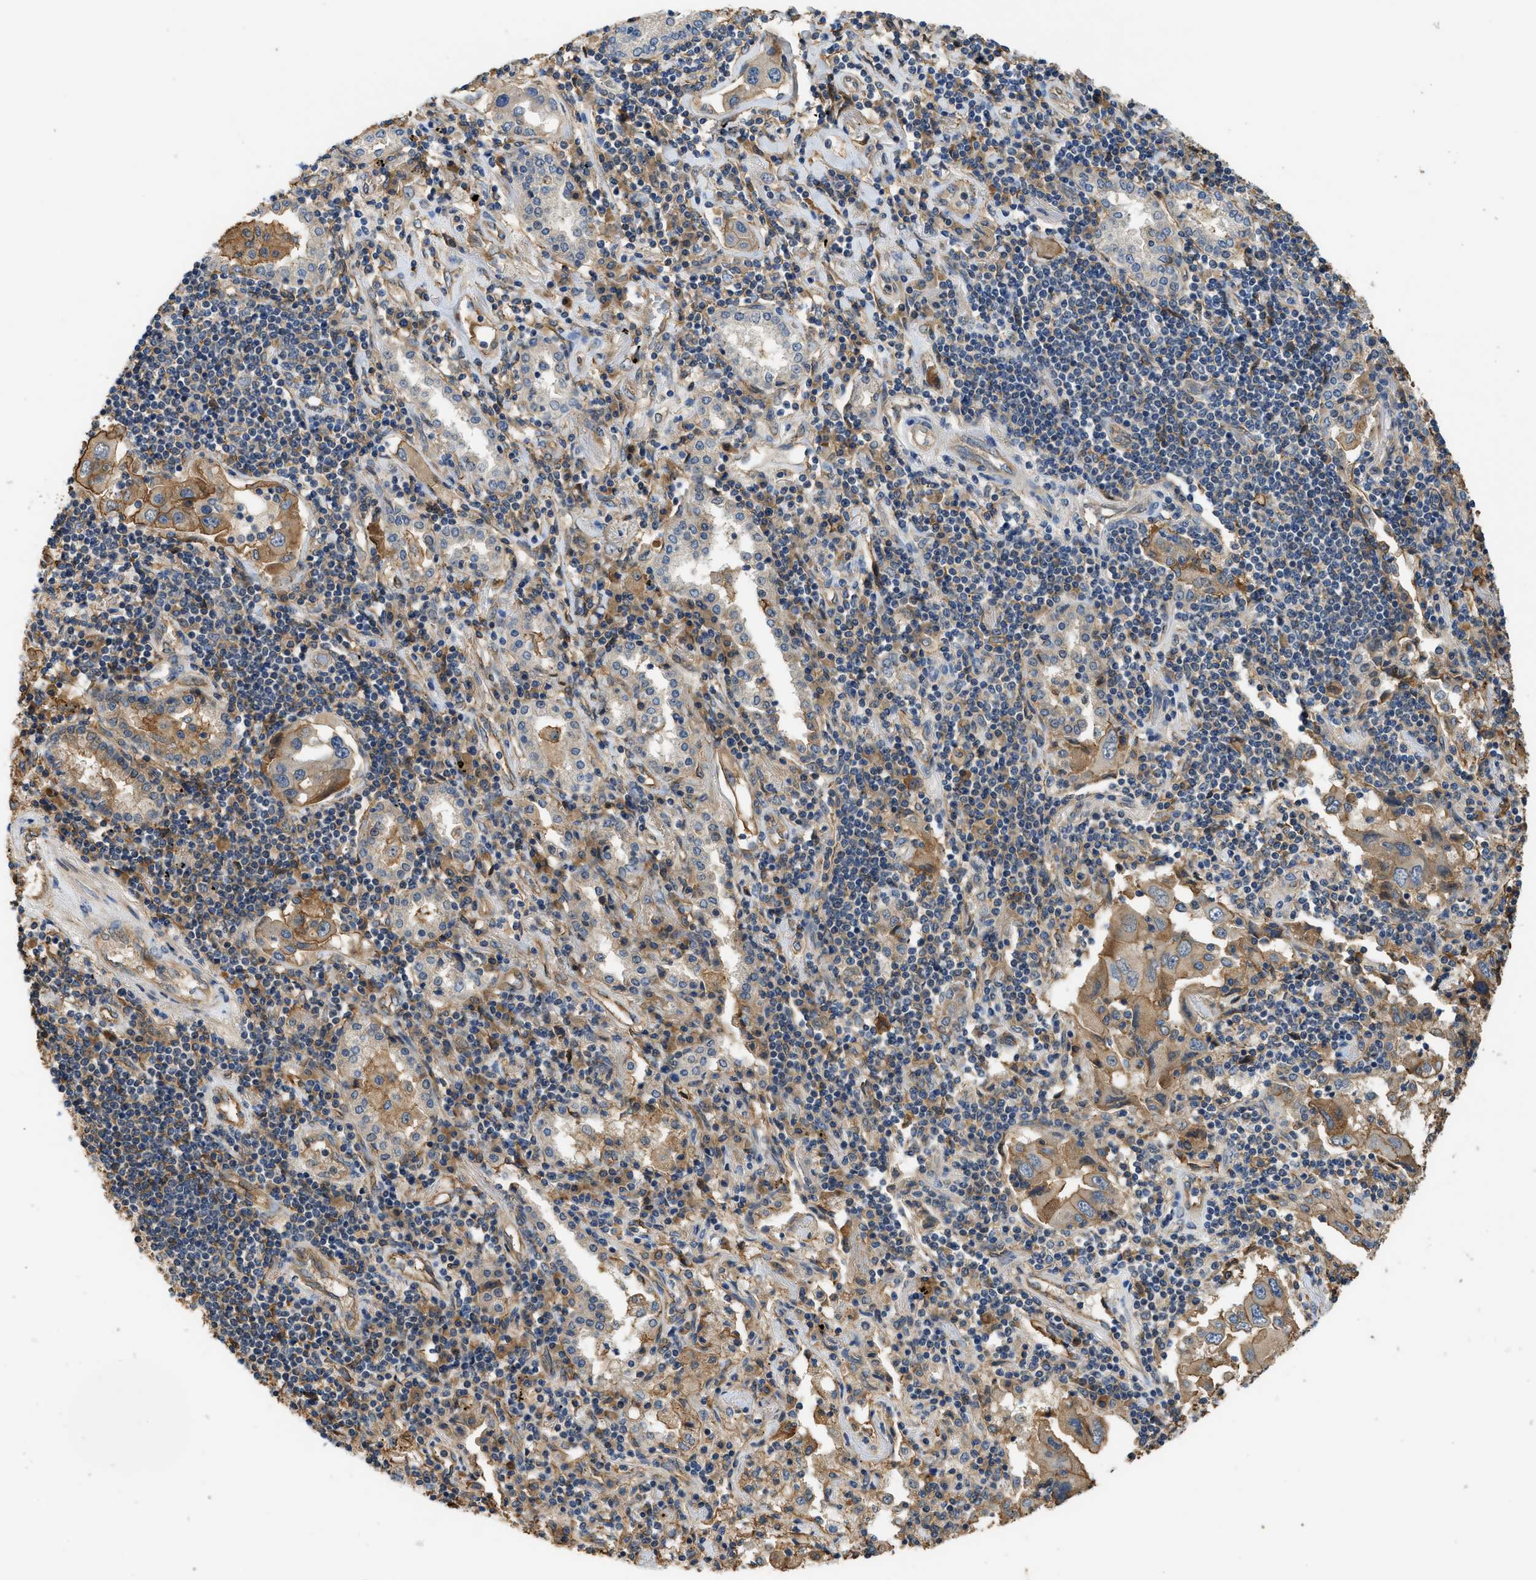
{"staining": {"intensity": "moderate", "quantity": "<25%", "location": "cytoplasmic/membranous"}, "tissue": "lung cancer", "cell_type": "Tumor cells", "image_type": "cancer", "snomed": [{"axis": "morphology", "description": "Adenocarcinoma, NOS"}, {"axis": "topography", "description": "Lung"}], "caption": "IHC of human lung adenocarcinoma exhibits low levels of moderate cytoplasmic/membranous positivity in about <25% of tumor cells.", "gene": "DDHD2", "patient": {"sex": "female", "age": 65}}